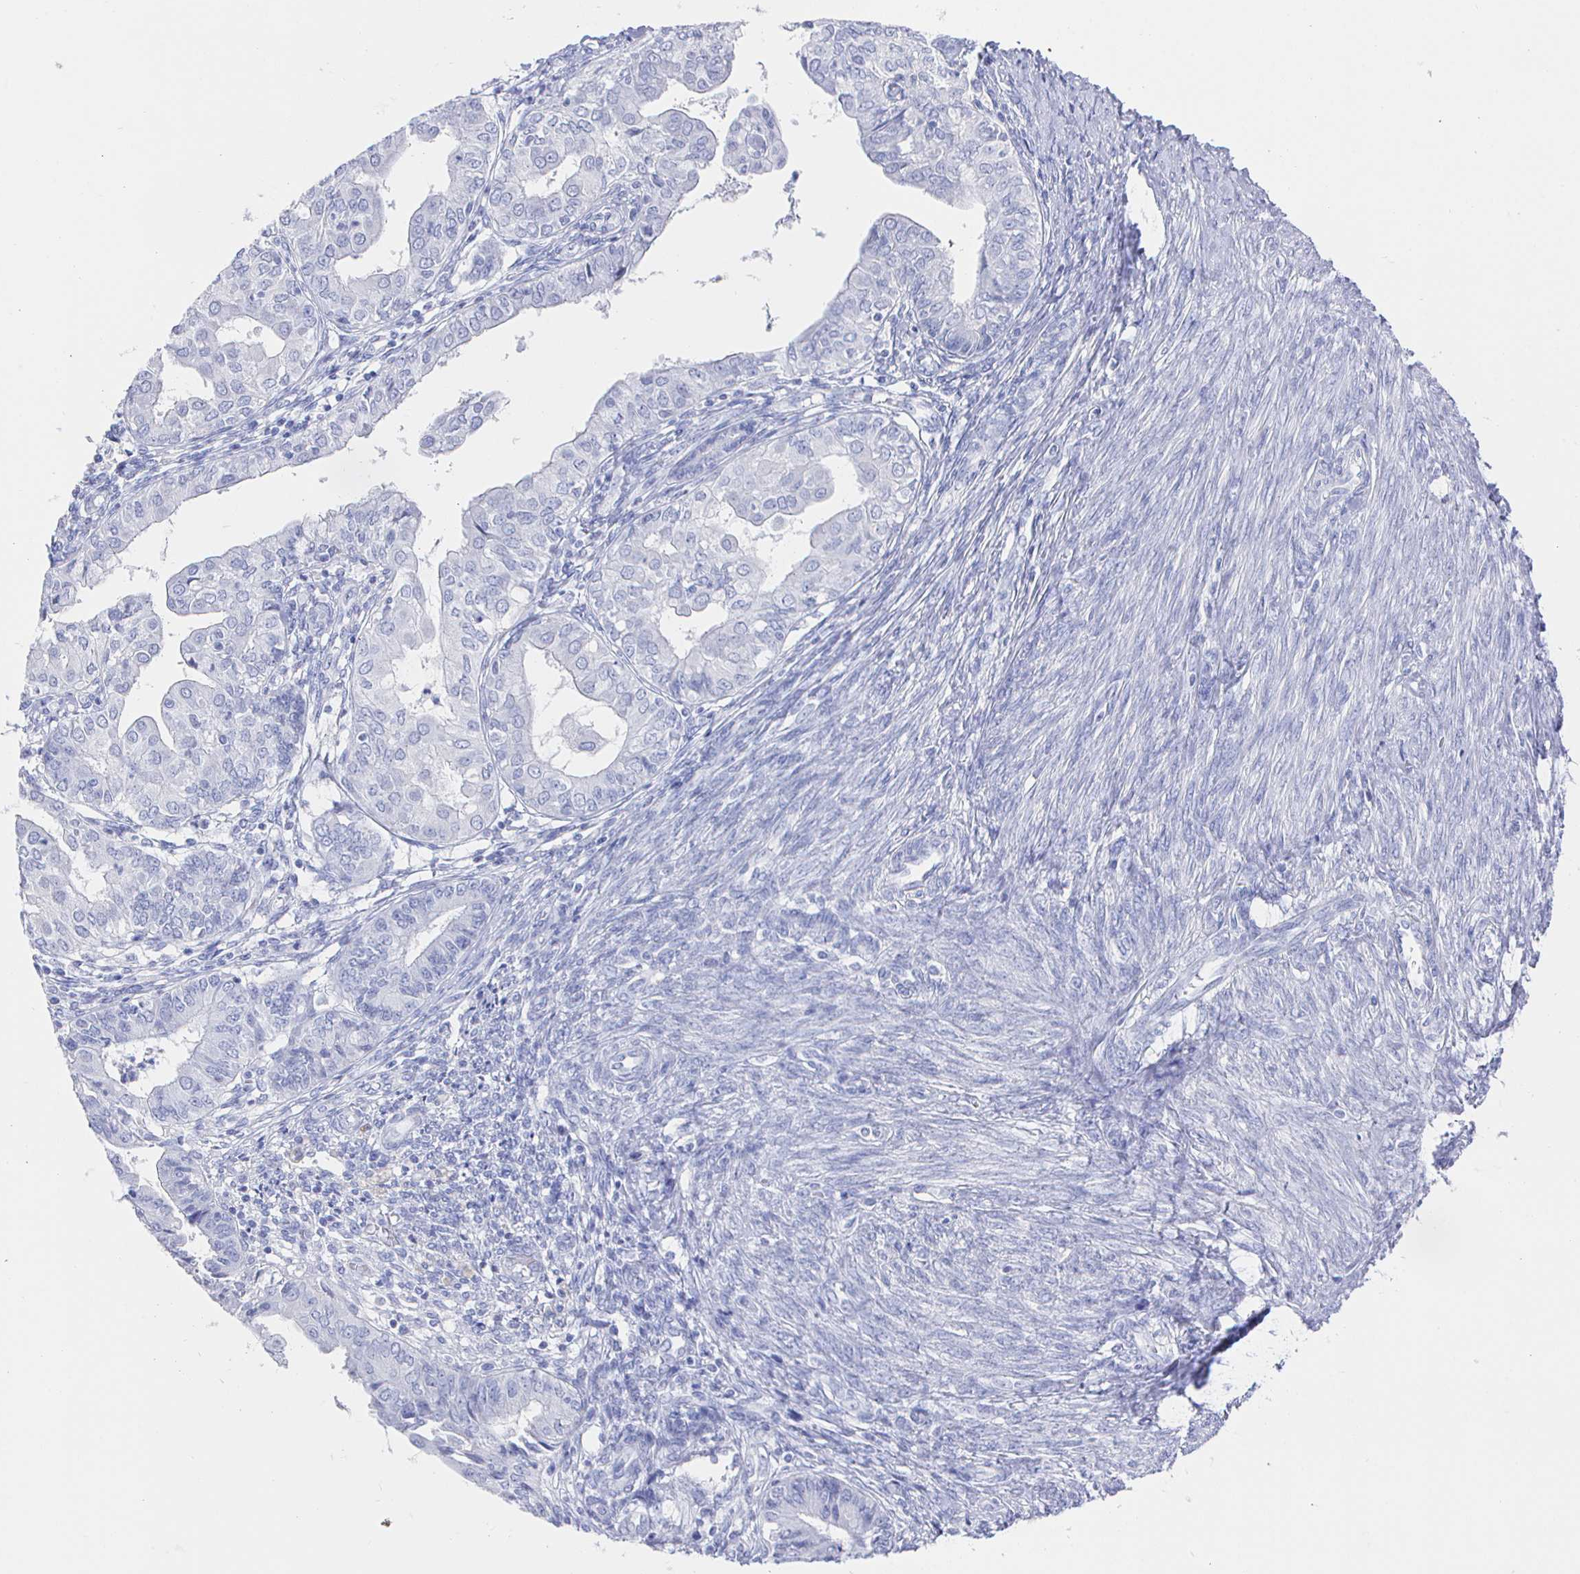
{"staining": {"intensity": "negative", "quantity": "none", "location": "none"}, "tissue": "endometrial cancer", "cell_type": "Tumor cells", "image_type": "cancer", "snomed": [{"axis": "morphology", "description": "Adenocarcinoma, NOS"}, {"axis": "topography", "description": "Endometrium"}], "caption": "A photomicrograph of endometrial cancer (adenocarcinoma) stained for a protein exhibits no brown staining in tumor cells.", "gene": "CLCA1", "patient": {"sex": "female", "age": 68}}